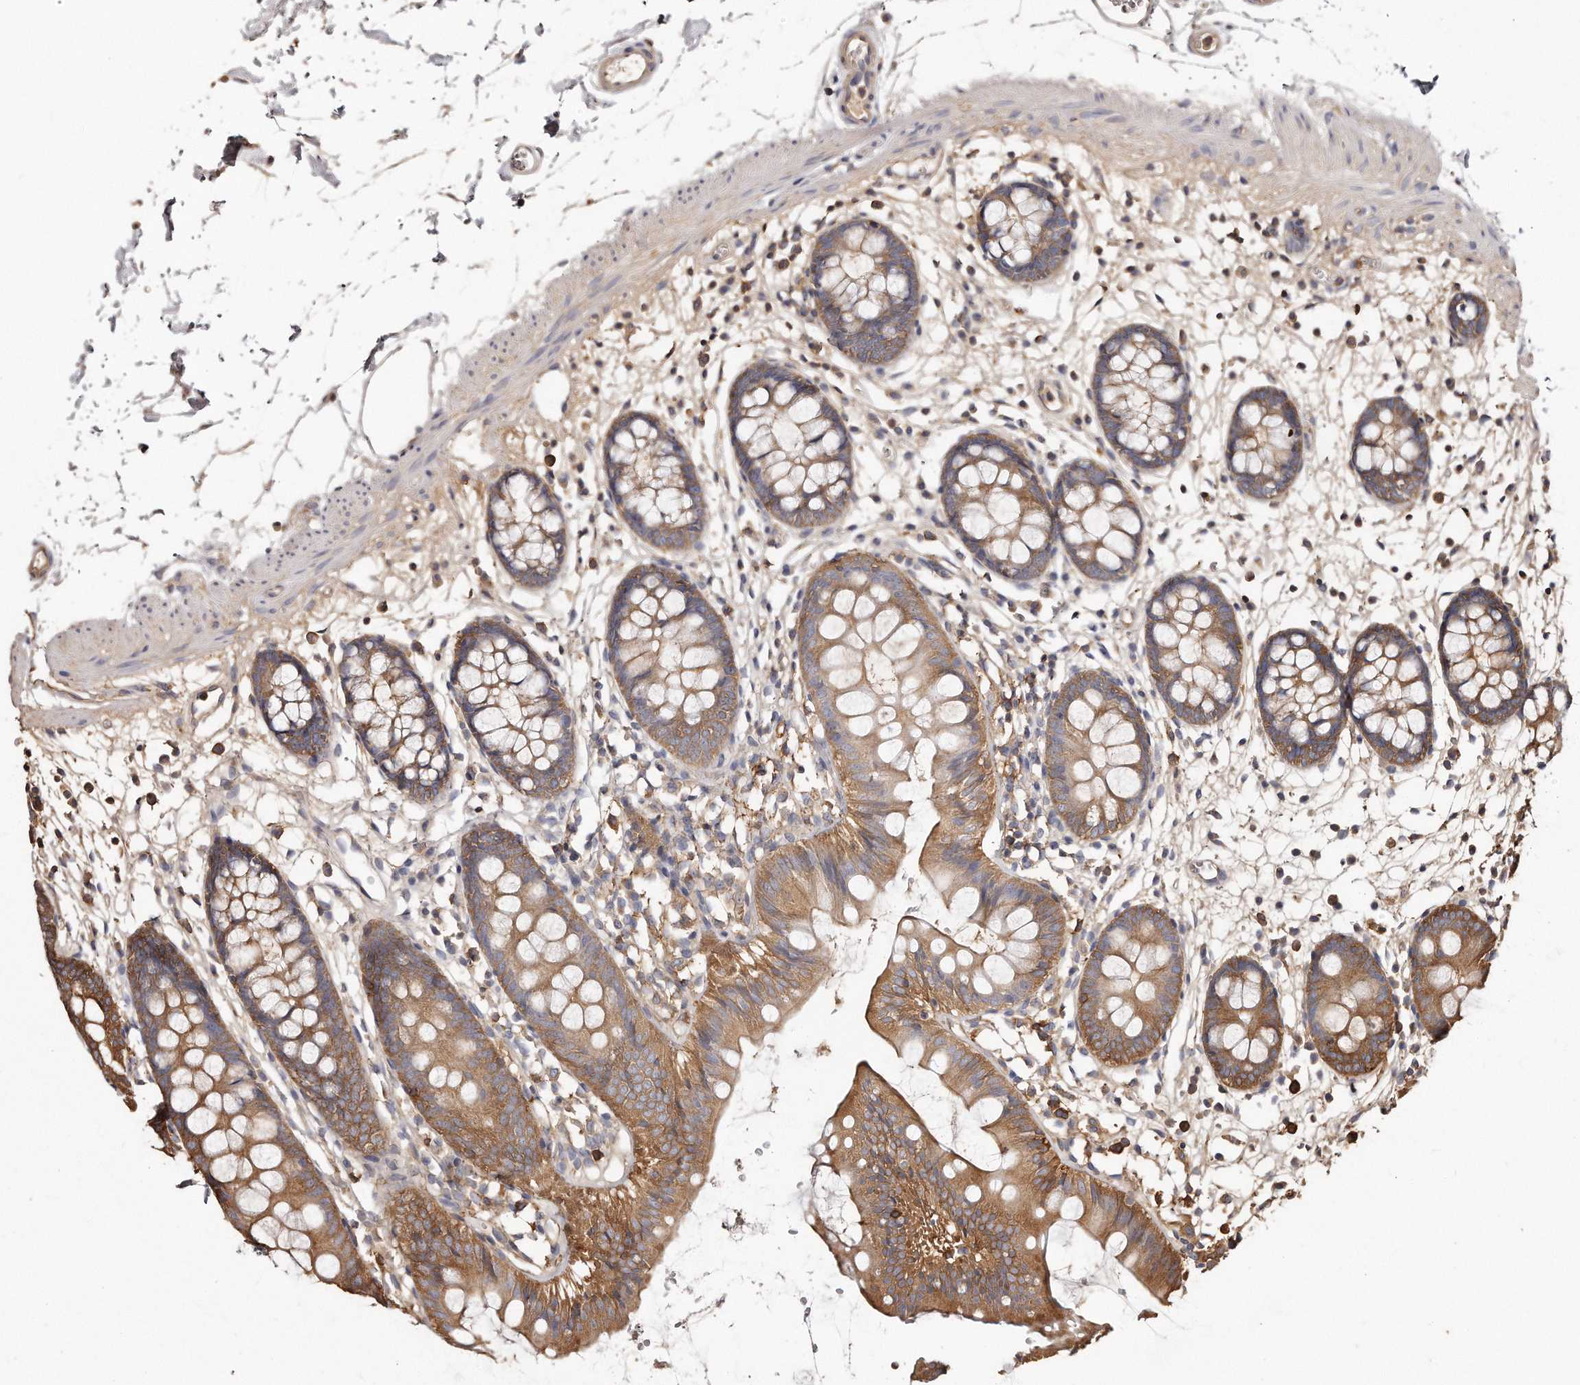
{"staining": {"intensity": "moderate", "quantity": ">75%", "location": "cytoplasmic/membranous"}, "tissue": "colon", "cell_type": "Endothelial cells", "image_type": "normal", "snomed": [{"axis": "morphology", "description": "Normal tissue, NOS"}, {"axis": "topography", "description": "Colon"}], "caption": "Immunohistochemical staining of benign colon displays medium levels of moderate cytoplasmic/membranous staining in approximately >75% of endothelial cells. (IHC, brightfield microscopy, high magnification).", "gene": "CAP1", "patient": {"sex": "male", "age": 56}}